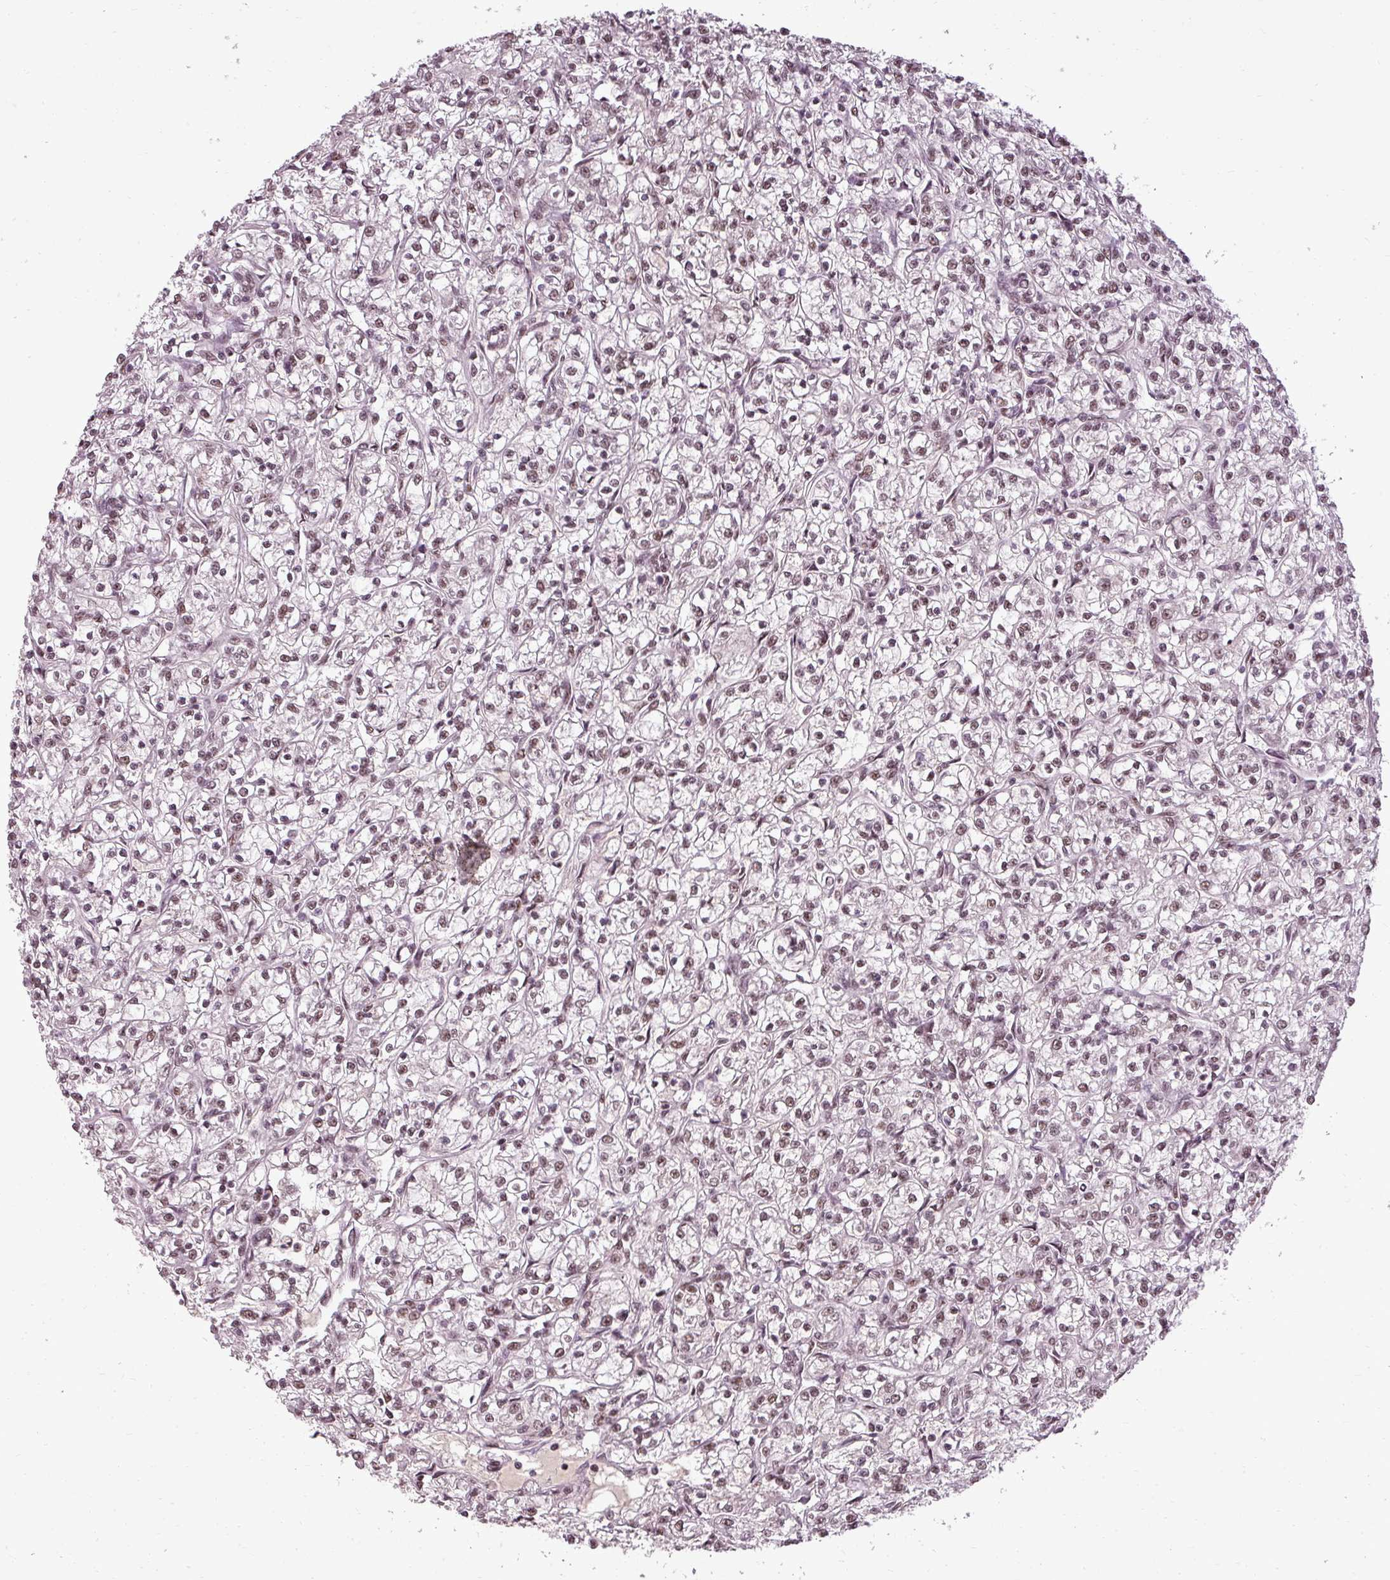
{"staining": {"intensity": "moderate", "quantity": ">75%", "location": "nuclear"}, "tissue": "renal cancer", "cell_type": "Tumor cells", "image_type": "cancer", "snomed": [{"axis": "morphology", "description": "Adenocarcinoma, NOS"}, {"axis": "topography", "description": "Kidney"}], "caption": "This photomicrograph exhibits adenocarcinoma (renal) stained with immunohistochemistry to label a protein in brown. The nuclear of tumor cells show moderate positivity for the protein. Nuclei are counter-stained blue.", "gene": "BCAS3", "patient": {"sex": "female", "age": 59}}